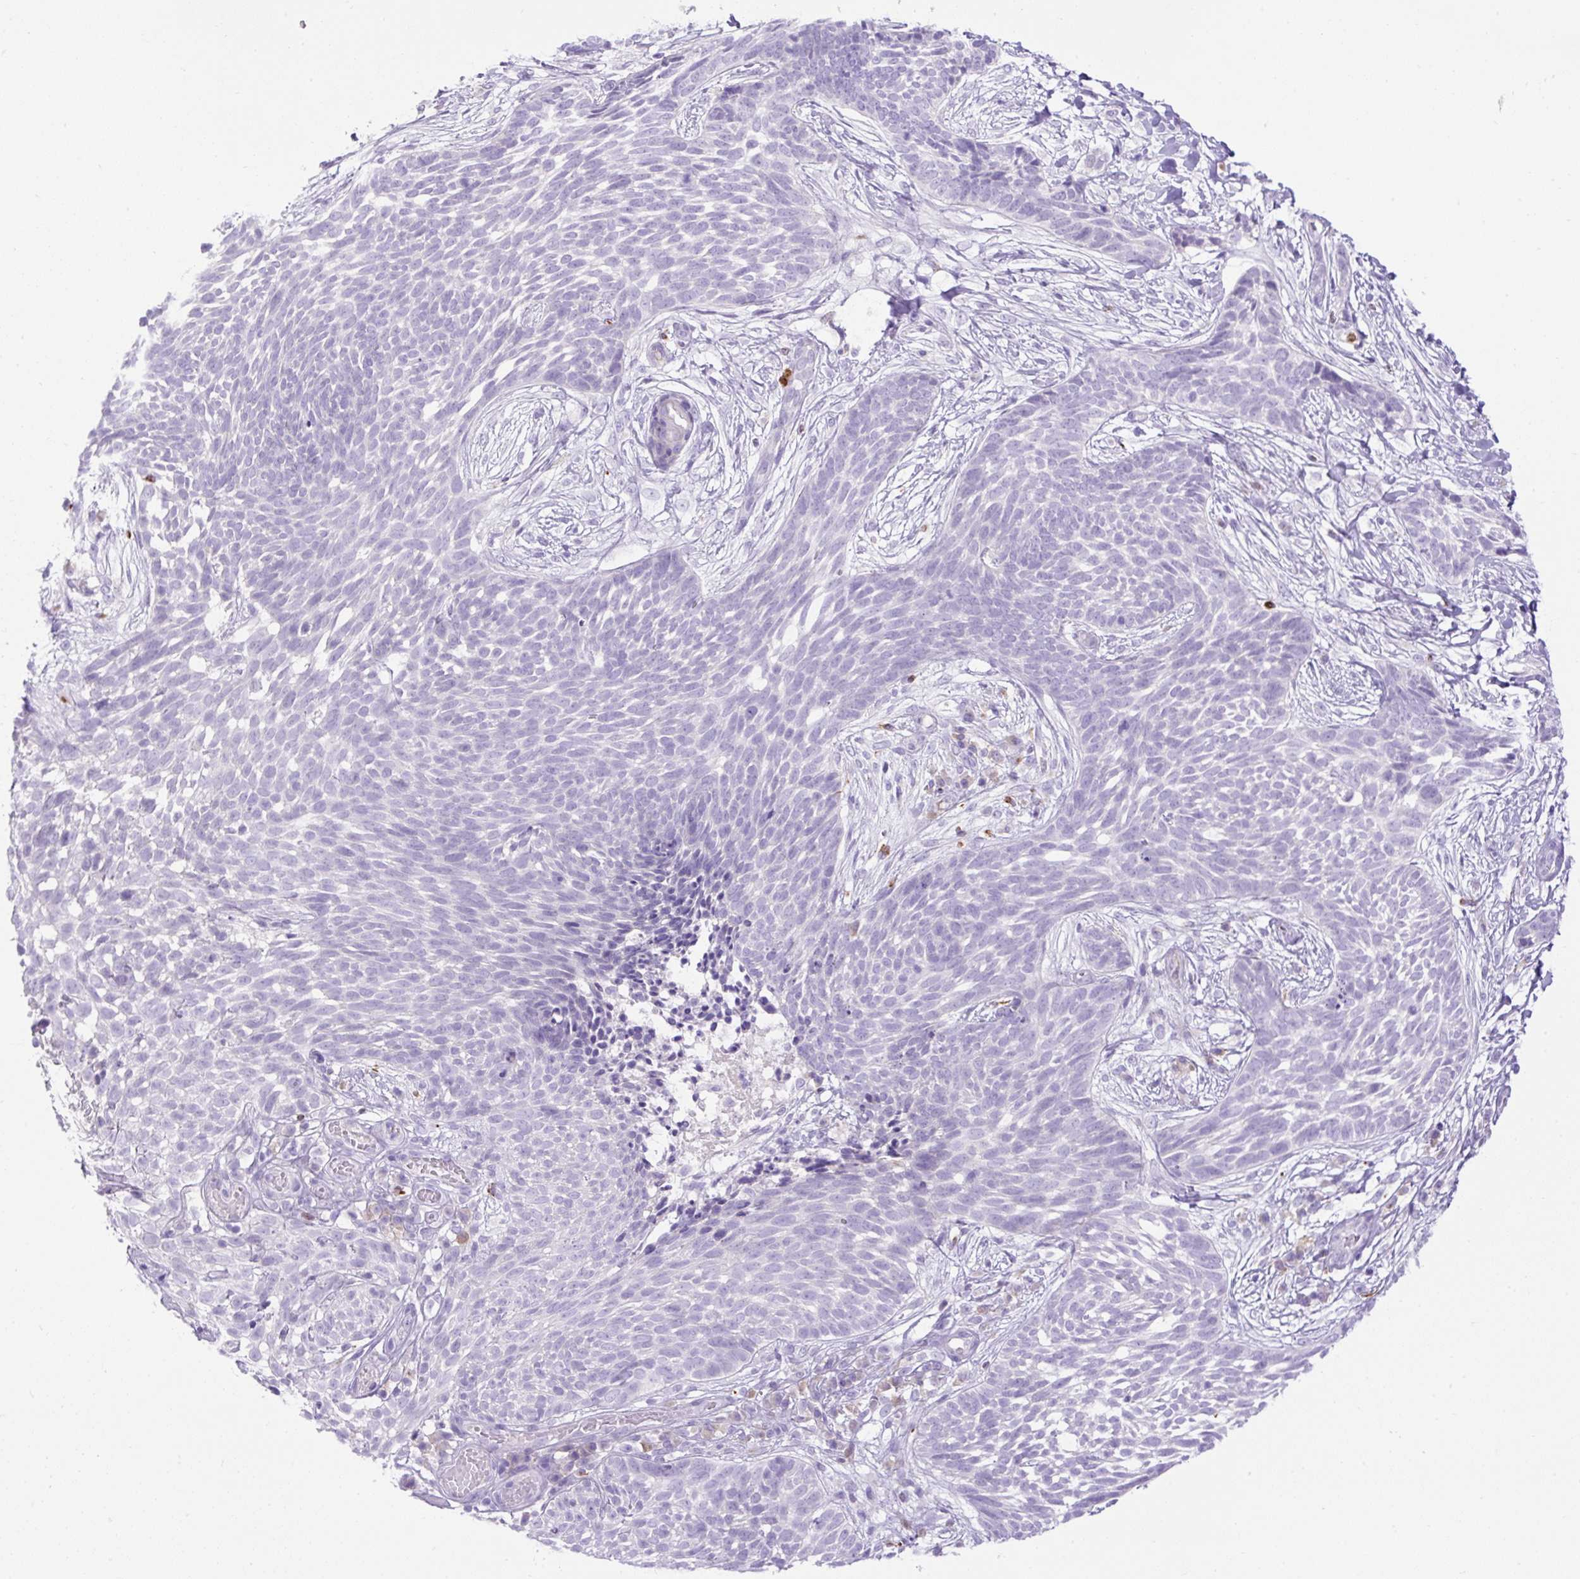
{"staining": {"intensity": "negative", "quantity": "none", "location": "none"}, "tissue": "skin cancer", "cell_type": "Tumor cells", "image_type": "cancer", "snomed": [{"axis": "morphology", "description": "Basal cell carcinoma"}, {"axis": "topography", "description": "Skin"}, {"axis": "topography", "description": "Skin, foot"}], "caption": "Tumor cells show no significant protein staining in skin basal cell carcinoma.", "gene": "SPTBN5", "patient": {"sex": "female", "age": 86}}